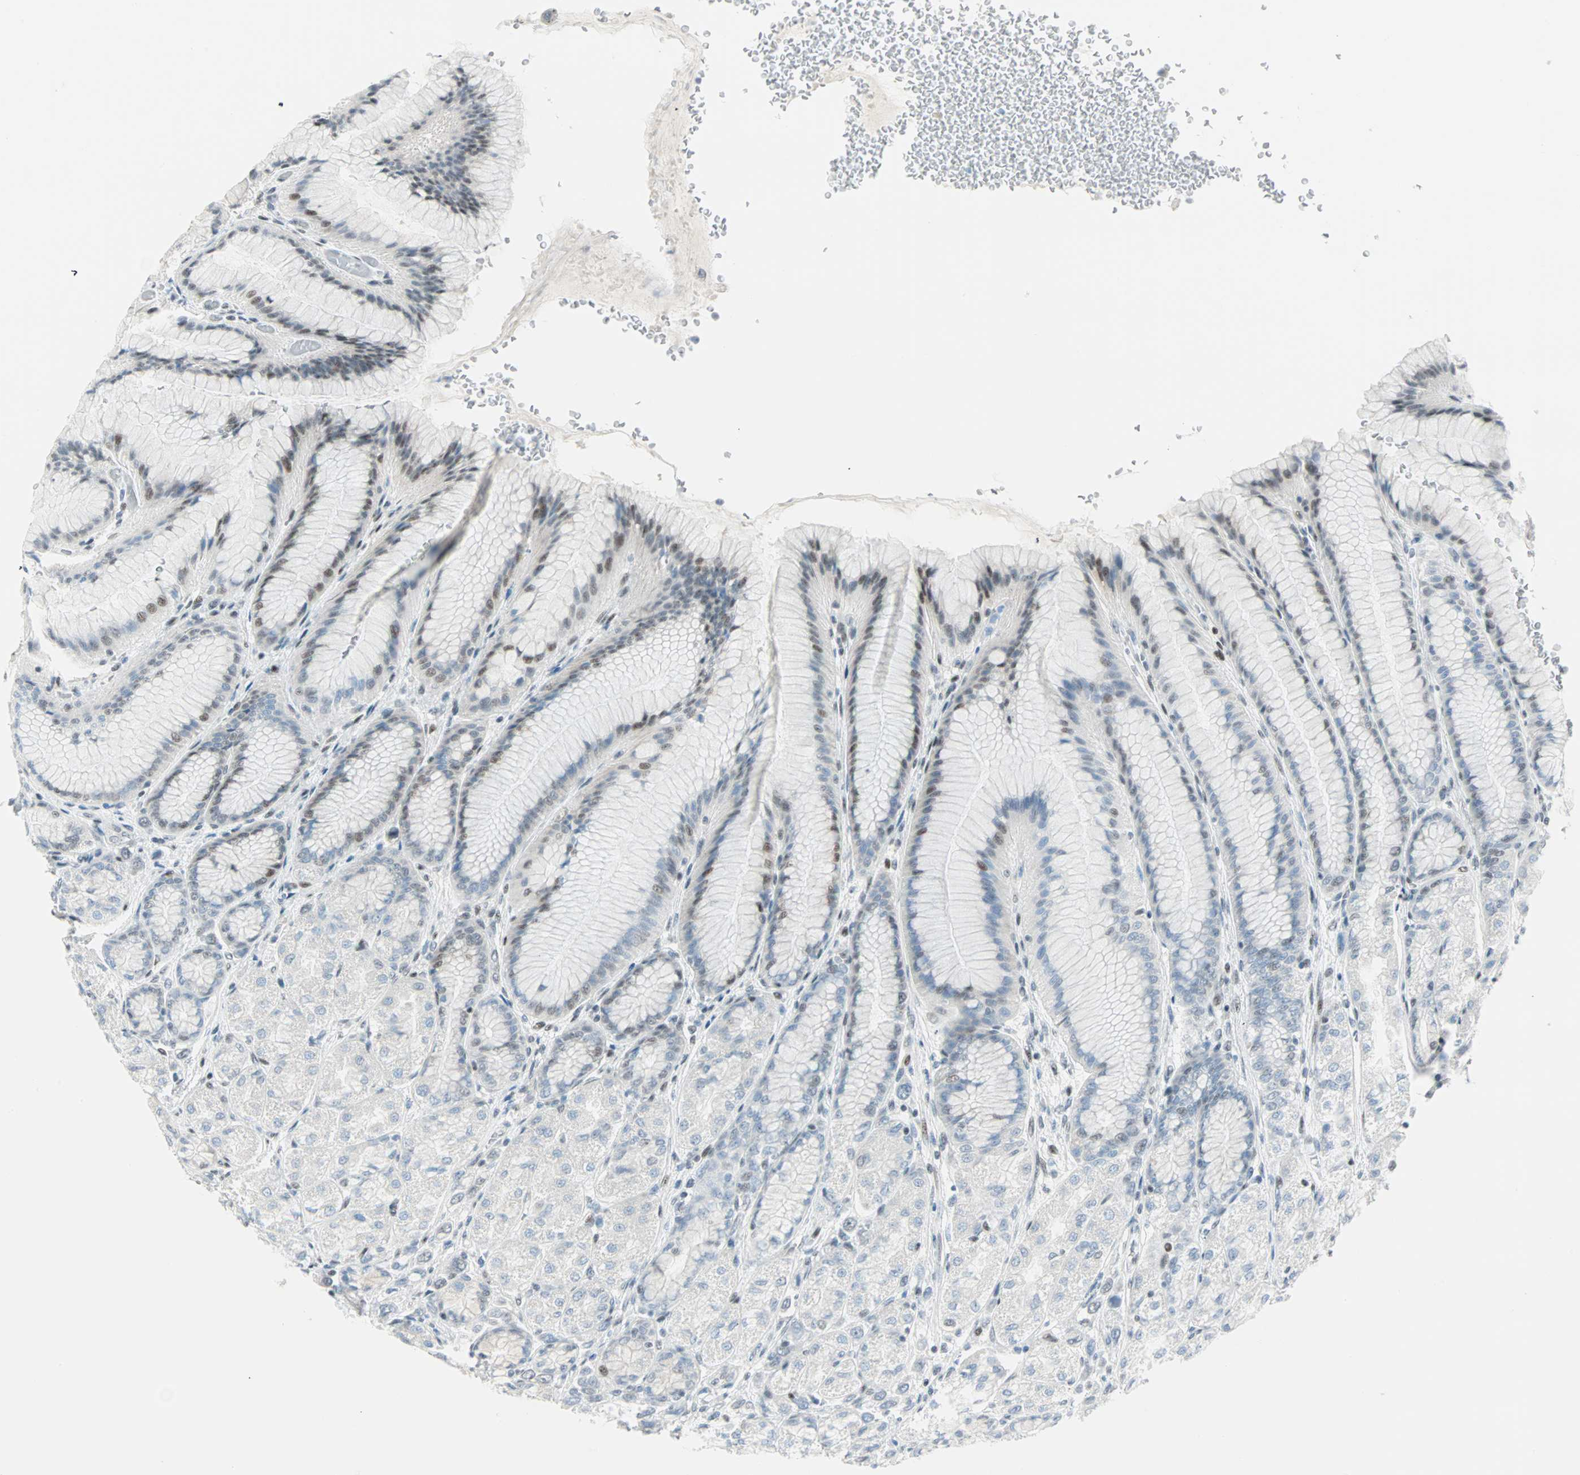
{"staining": {"intensity": "weak", "quantity": "<25%", "location": "nuclear"}, "tissue": "stomach", "cell_type": "Glandular cells", "image_type": "normal", "snomed": [{"axis": "morphology", "description": "Normal tissue, NOS"}, {"axis": "morphology", "description": "Adenocarcinoma, NOS"}, {"axis": "topography", "description": "Stomach"}, {"axis": "topography", "description": "Stomach, lower"}], "caption": "A high-resolution image shows immunohistochemistry staining of benign stomach, which displays no significant staining in glandular cells.", "gene": "PKNOX1", "patient": {"sex": "female", "age": 65}}